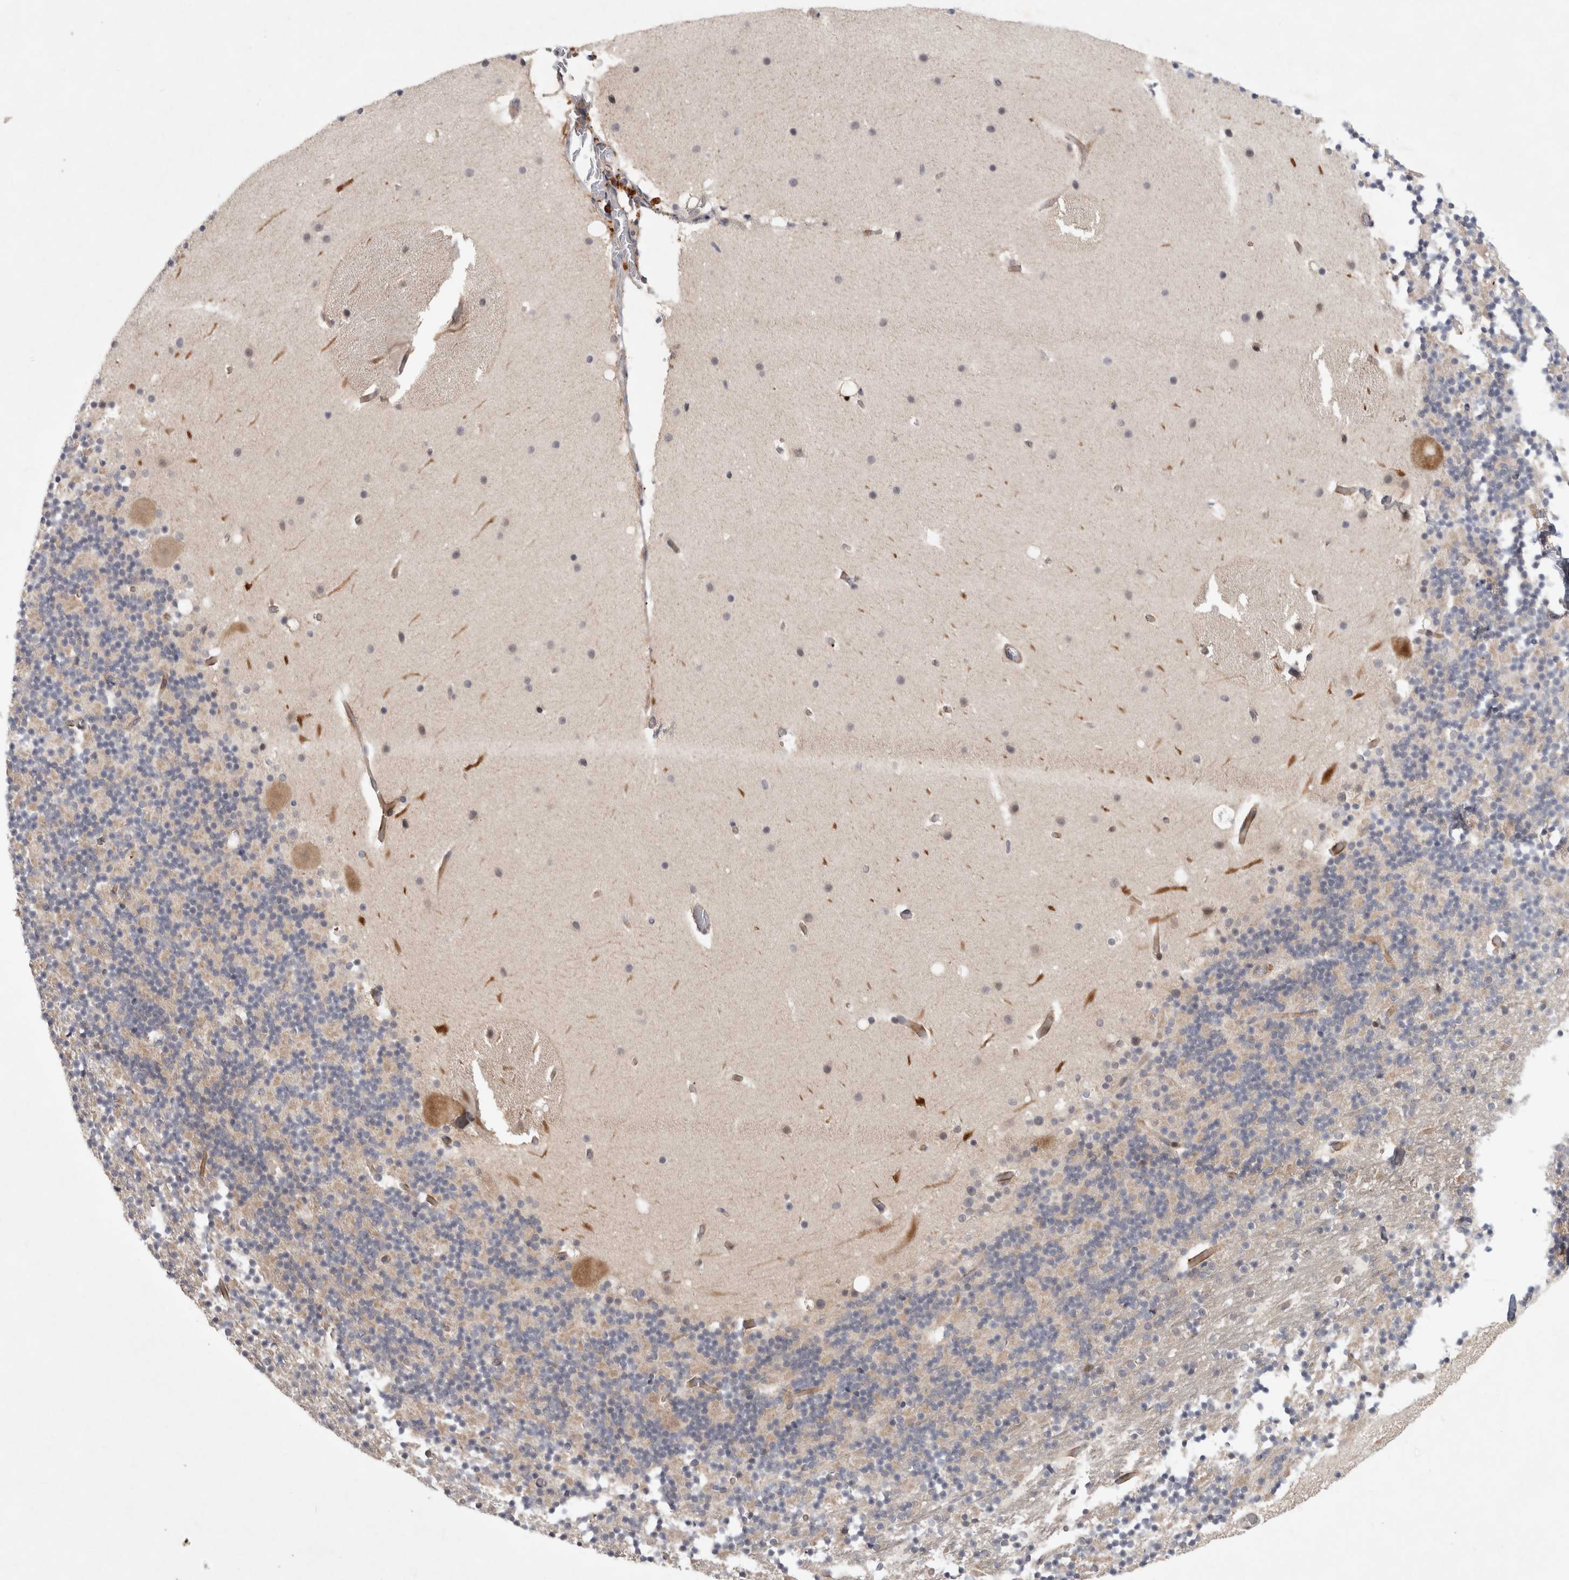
{"staining": {"intensity": "negative", "quantity": "none", "location": "none"}, "tissue": "cerebellum", "cell_type": "Cells in granular layer", "image_type": "normal", "snomed": [{"axis": "morphology", "description": "Normal tissue, NOS"}, {"axis": "topography", "description": "Cerebellum"}], "caption": "The photomicrograph reveals no significant staining in cells in granular layer of cerebellum.", "gene": "CRISPLD1", "patient": {"sex": "male", "age": 57}}